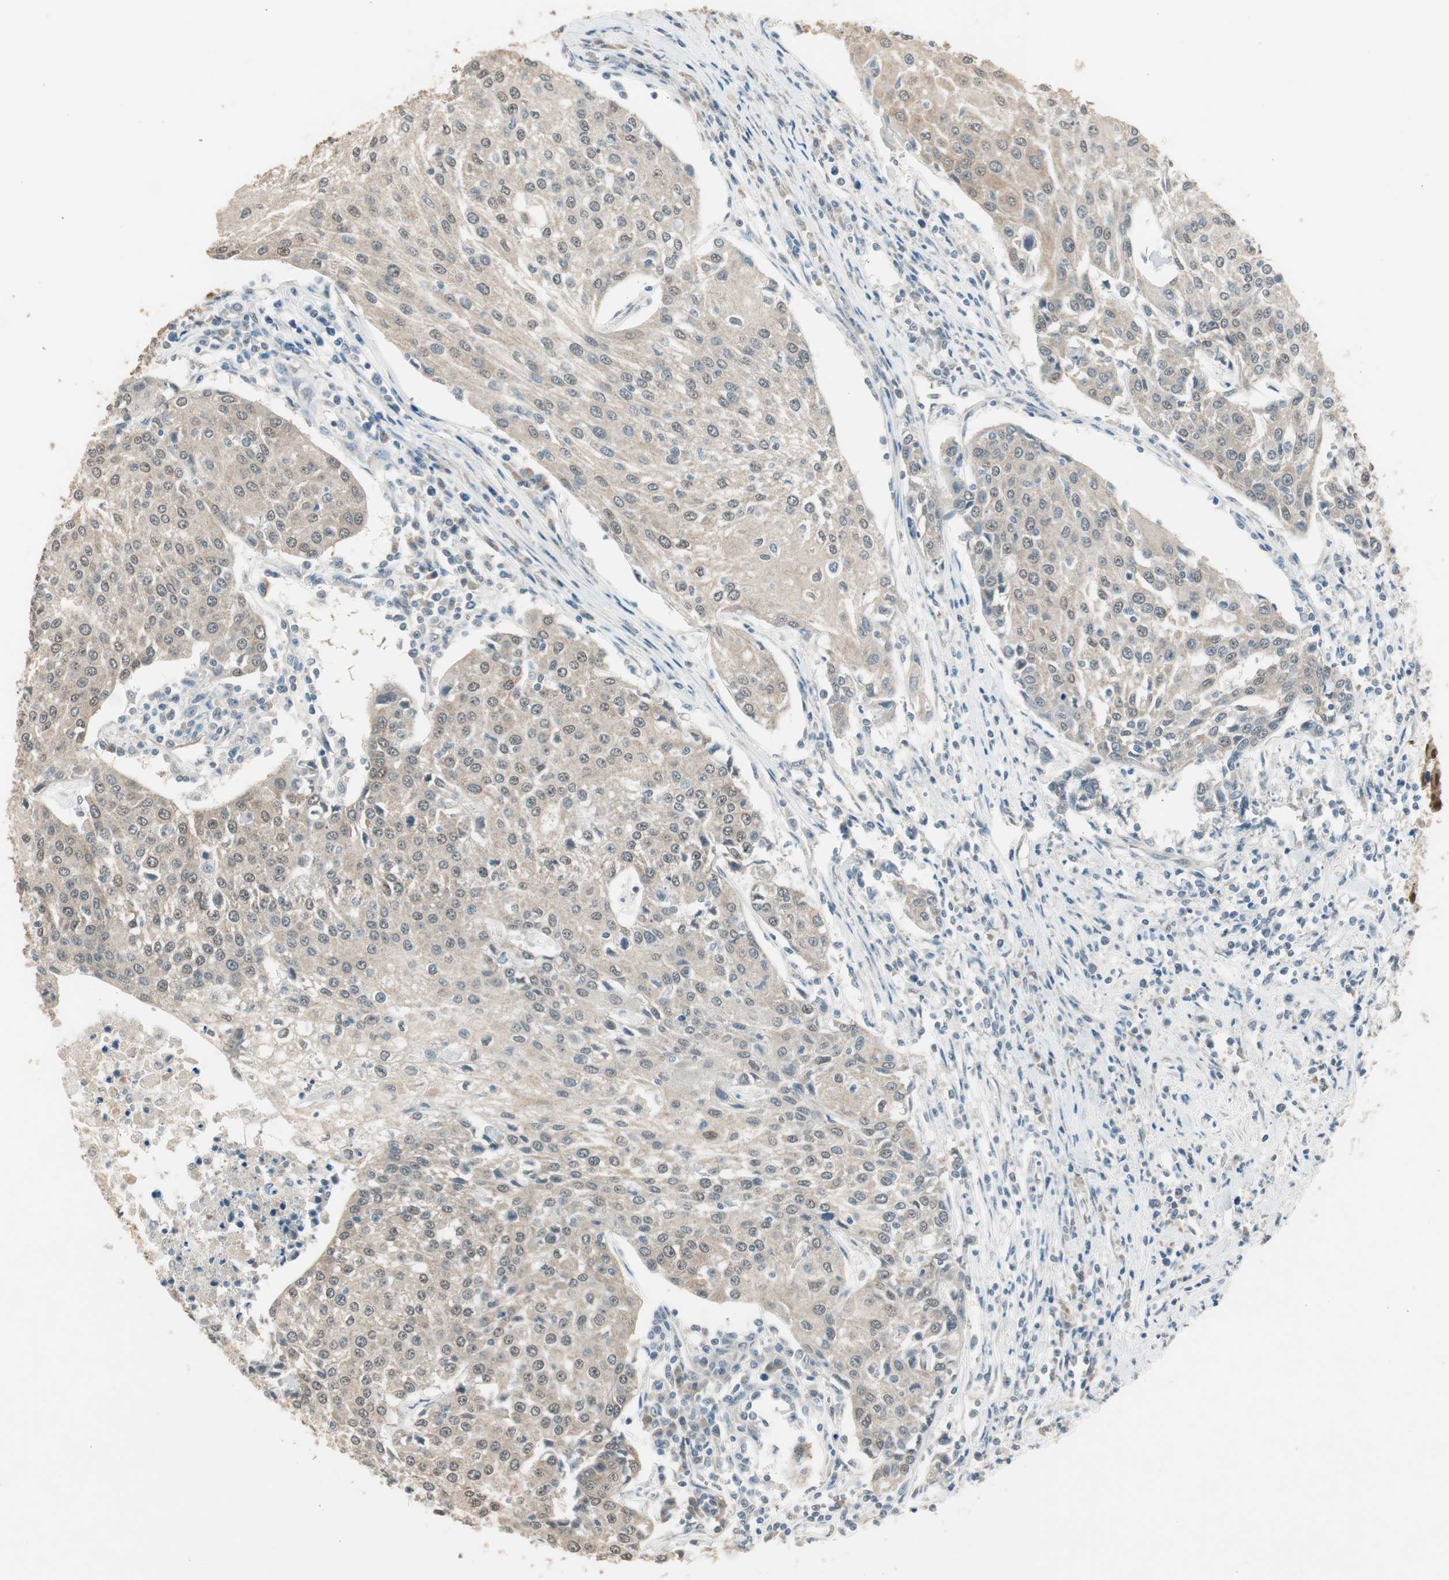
{"staining": {"intensity": "weak", "quantity": "<25%", "location": "cytoplasmic/membranous,nuclear"}, "tissue": "urothelial cancer", "cell_type": "Tumor cells", "image_type": "cancer", "snomed": [{"axis": "morphology", "description": "Urothelial carcinoma, High grade"}, {"axis": "topography", "description": "Urinary bladder"}], "caption": "High magnification brightfield microscopy of urothelial cancer stained with DAB (brown) and counterstained with hematoxylin (blue): tumor cells show no significant expression.", "gene": "USP5", "patient": {"sex": "female", "age": 85}}